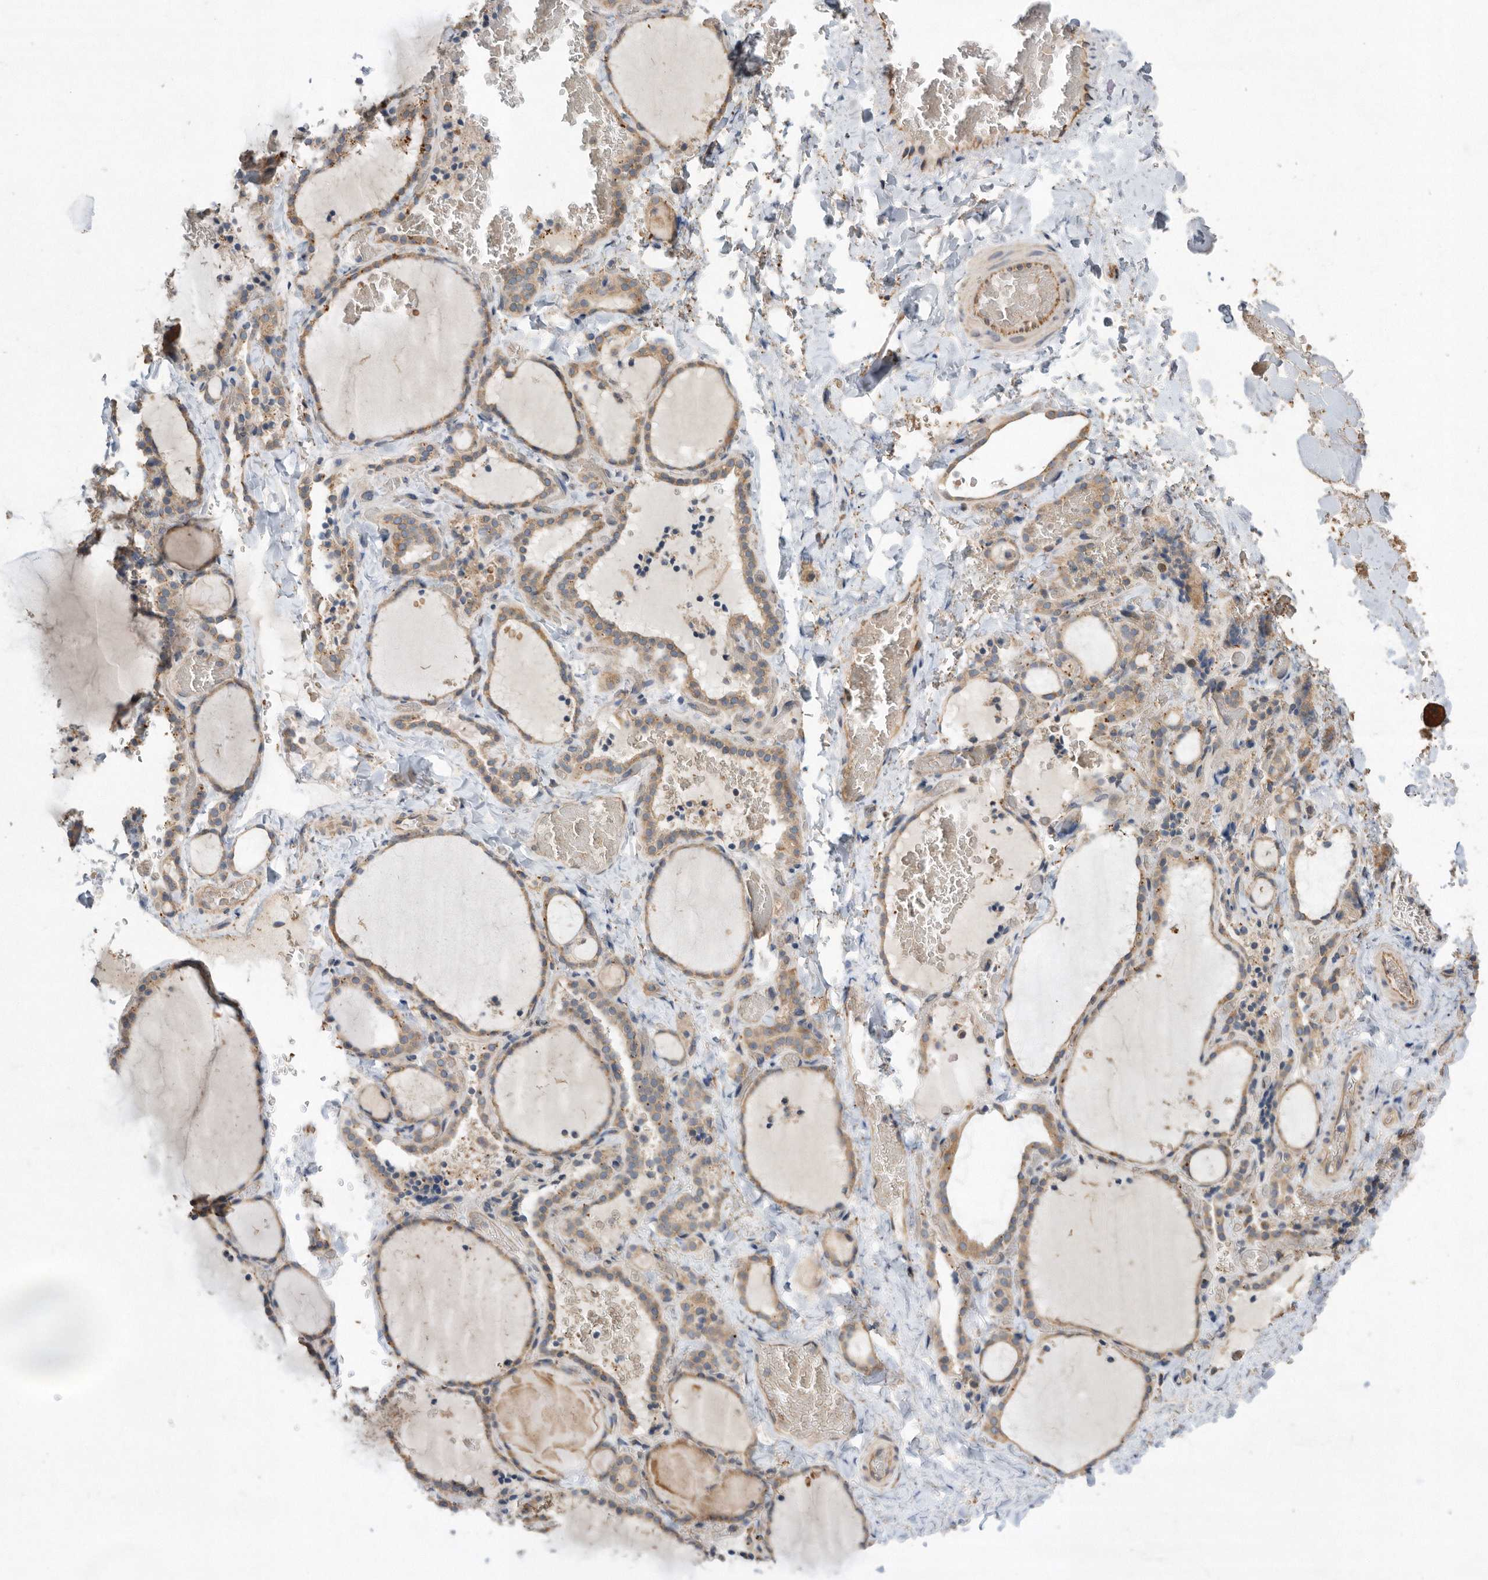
{"staining": {"intensity": "moderate", "quantity": "25%-75%", "location": "cytoplasmic/membranous"}, "tissue": "thyroid gland", "cell_type": "Glandular cells", "image_type": "normal", "snomed": [{"axis": "morphology", "description": "Normal tissue, NOS"}, {"axis": "topography", "description": "Thyroid gland"}], "caption": "Protein expression by immunohistochemistry displays moderate cytoplasmic/membranous expression in about 25%-75% of glandular cells in unremarkable thyroid gland. (IHC, brightfield microscopy, high magnification).", "gene": "PON2", "patient": {"sex": "female", "age": 22}}